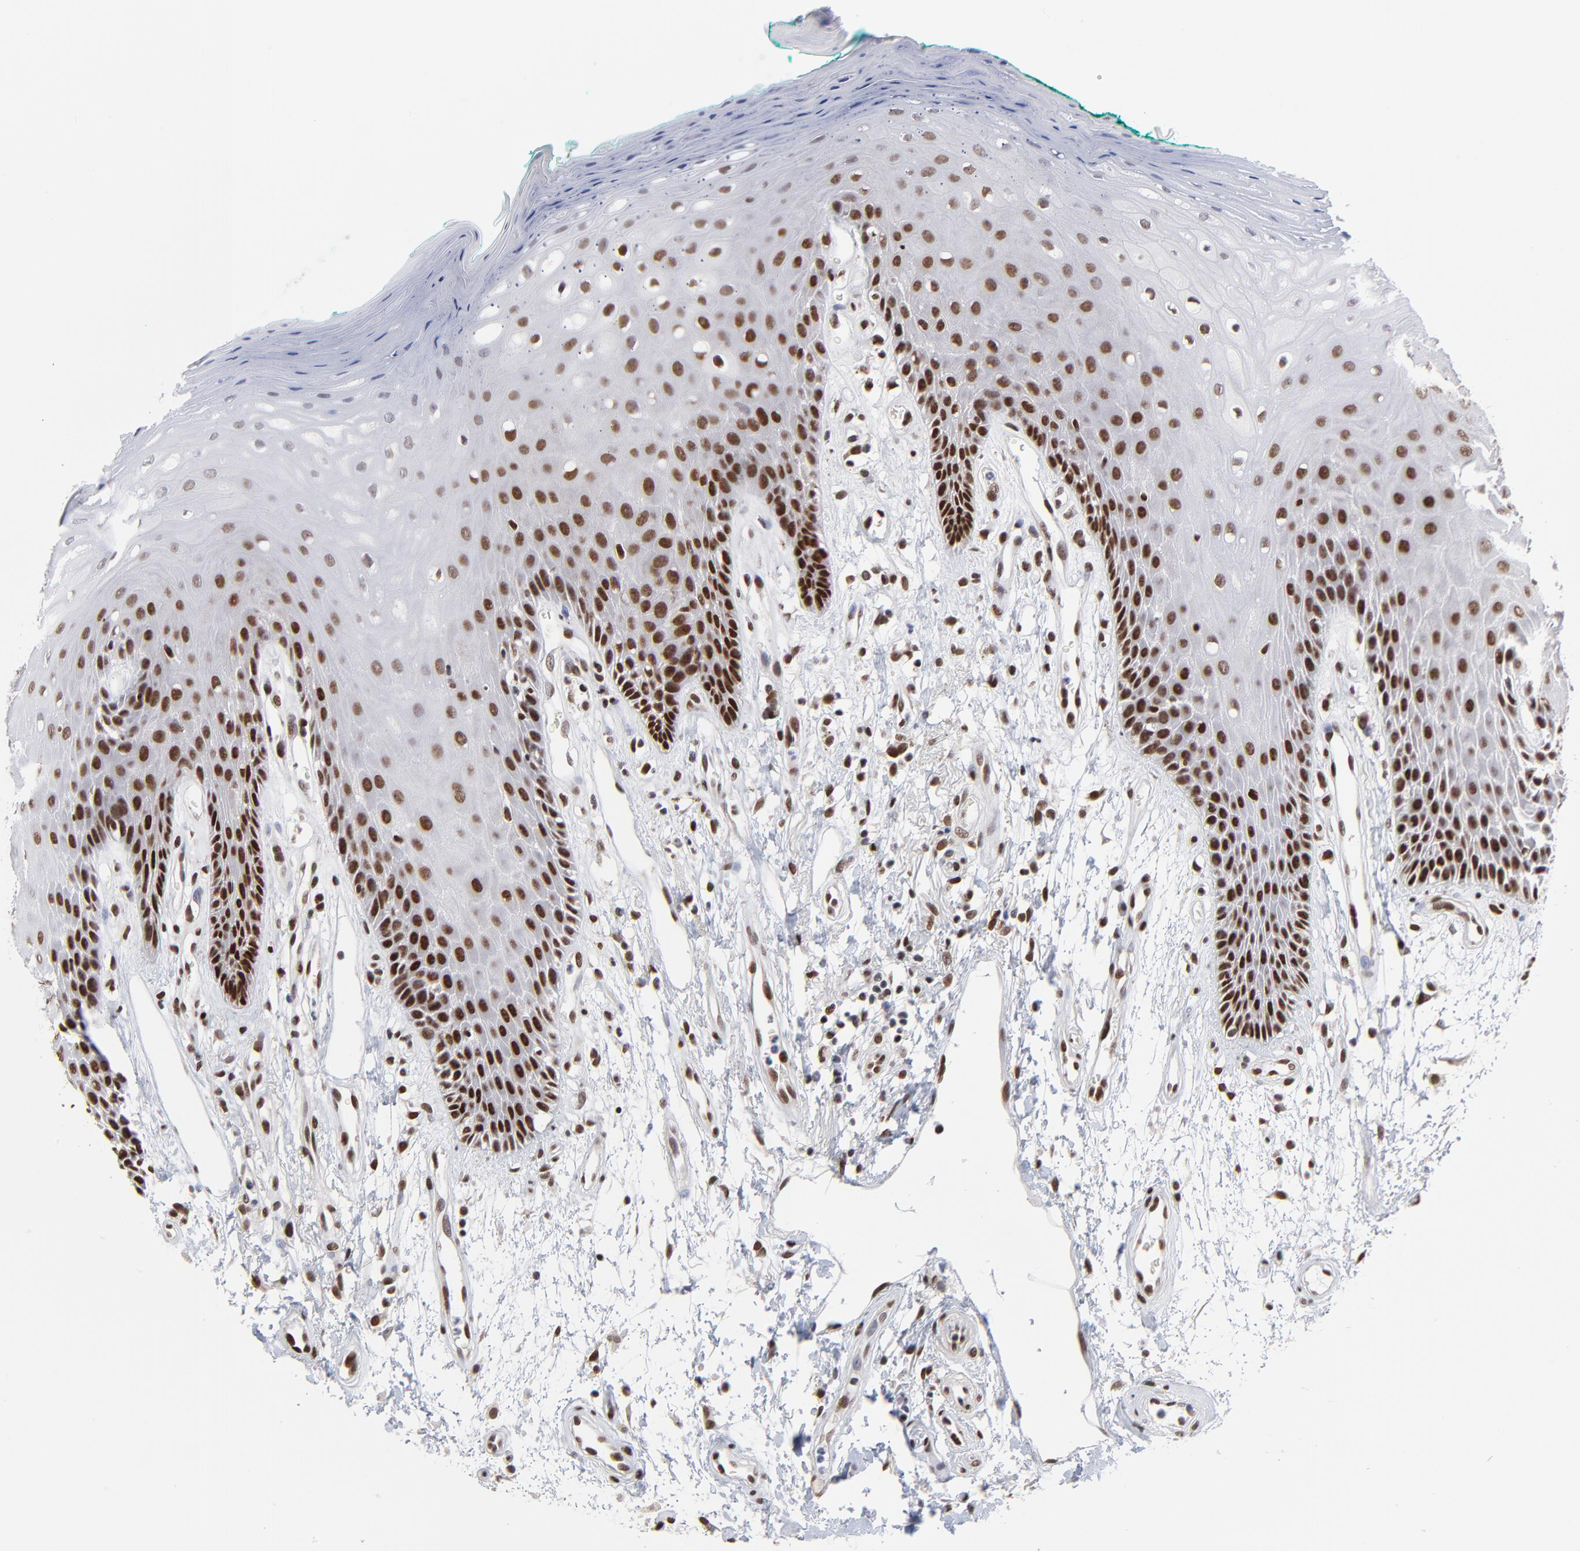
{"staining": {"intensity": "strong", "quantity": ">75%", "location": "nuclear"}, "tissue": "oral mucosa", "cell_type": "Squamous epithelial cells", "image_type": "normal", "snomed": [{"axis": "morphology", "description": "Normal tissue, NOS"}, {"axis": "morphology", "description": "Squamous cell carcinoma, NOS"}, {"axis": "topography", "description": "Skeletal muscle"}, {"axis": "topography", "description": "Oral tissue"}, {"axis": "topography", "description": "Head-Neck"}], "caption": "Immunohistochemical staining of unremarkable human oral mucosa shows >75% levels of strong nuclear protein staining in about >75% of squamous epithelial cells.", "gene": "ZMYM3", "patient": {"sex": "female", "age": 84}}